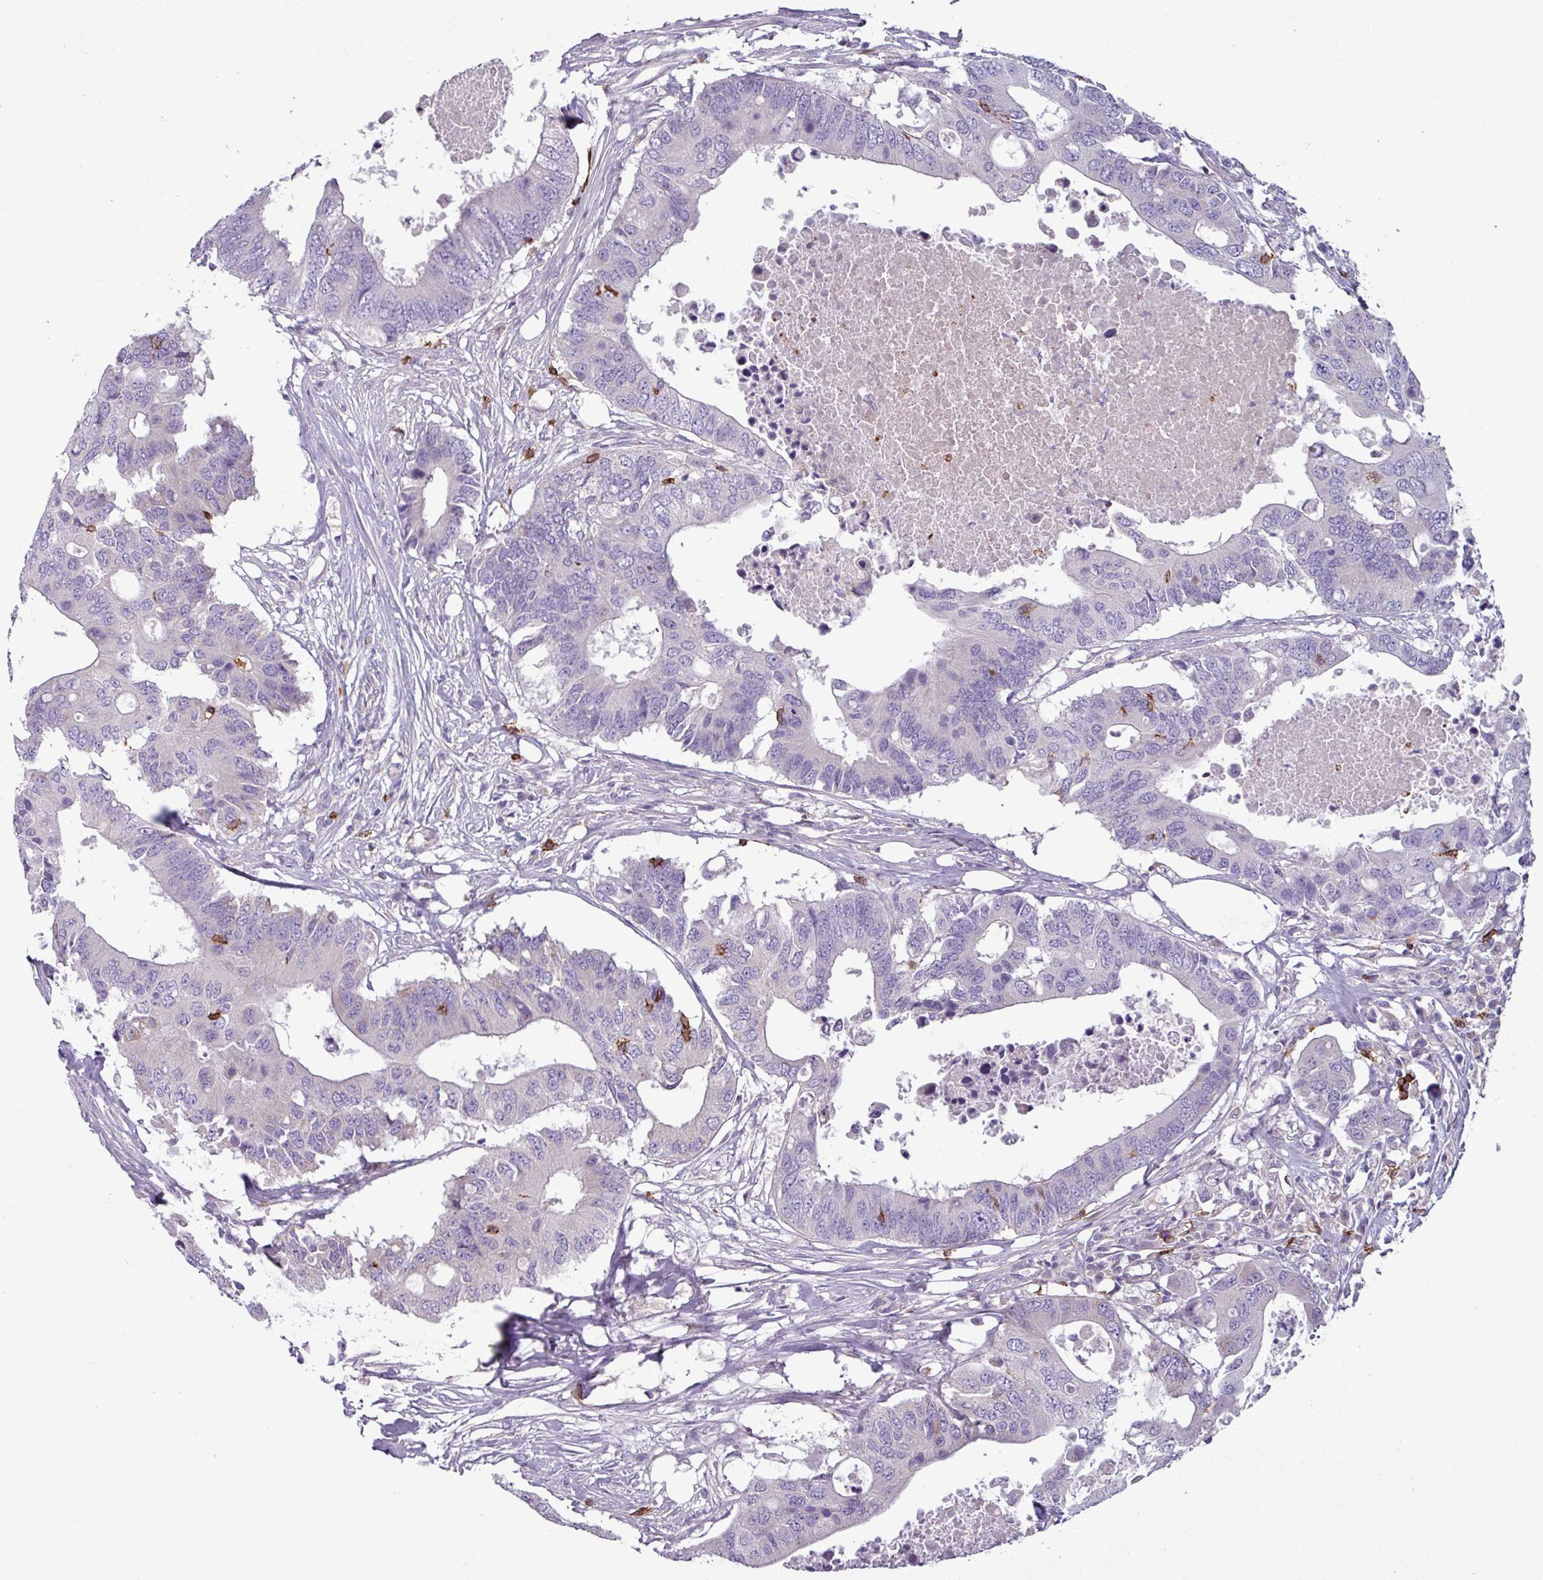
{"staining": {"intensity": "negative", "quantity": "none", "location": "none"}, "tissue": "colorectal cancer", "cell_type": "Tumor cells", "image_type": "cancer", "snomed": [{"axis": "morphology", "description": "Adenocarcinoma, NOS"}, {"axis": "topography", "description": "Colon"}], "caption": "Colorectal cancer was stained to show a protein in brown. There is no significant staining in tumor cells.", "gene": "CD8A", "patient": {"sex": "male", "age": 71}}